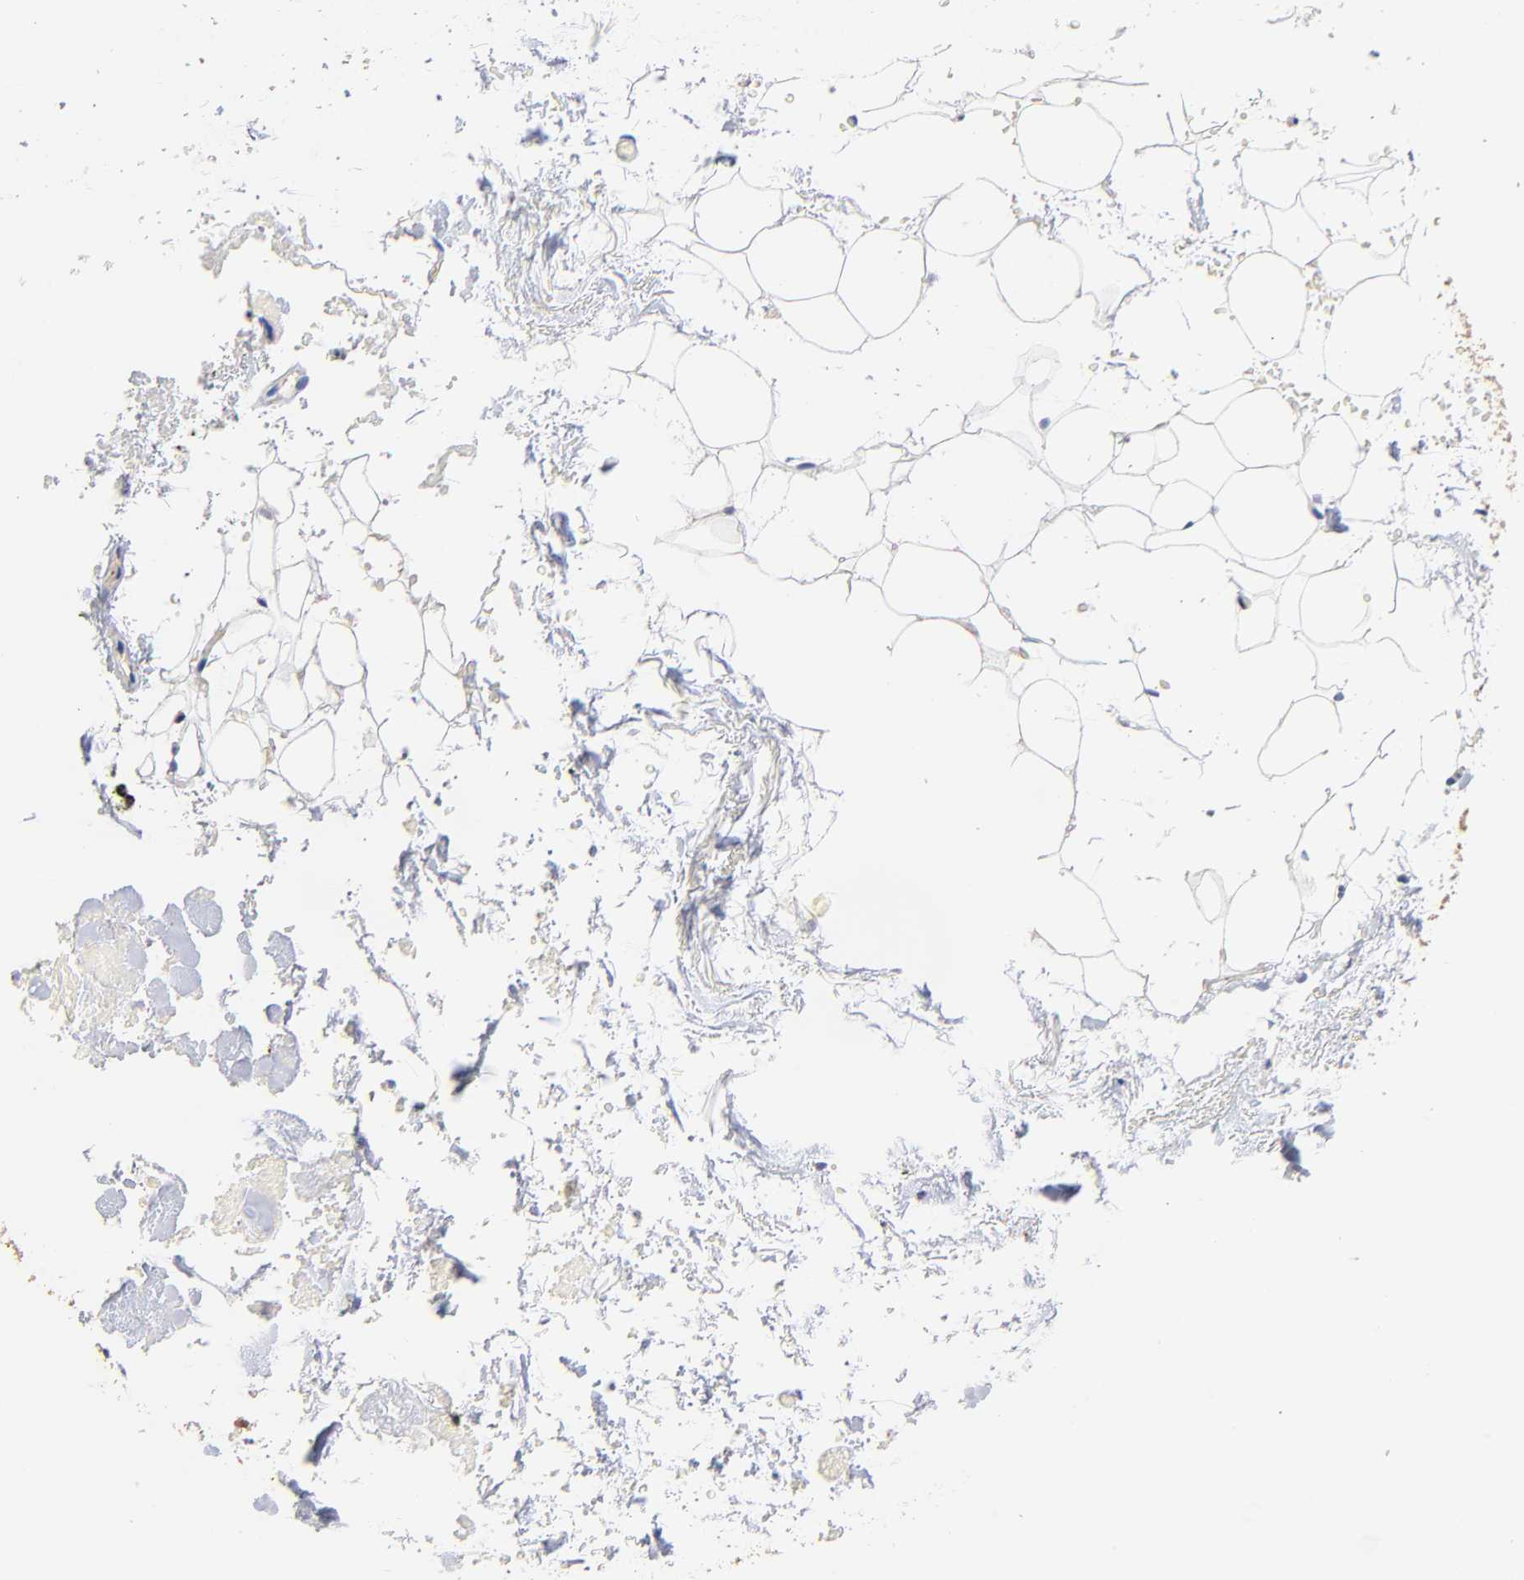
{"staining": {"intensity": "negative", "quantity": "none", "location": "none"}, "tissue": "breast", "cell_type": "Adipocytes", "image_type": "normal", "snomed": [{"axis": "morphology", "description": "Normal tissue, NOS"}, {"axis": "topography", "description": "Breast"}, {"axis": "topography", "description": "Soft tissue"}], "caption": "Immunohistochemistry of unremarkable breast displays no staining in adipocytes. The staining was performed using DAB (3,3'-diaminobenzidine) to visualize the protein expression in brown, while the nuclei were stained in blue with hematoxylin (Magnification: 20x).", "gene": "FMNL3", "patient": {"sex": "female", "age": 75}}